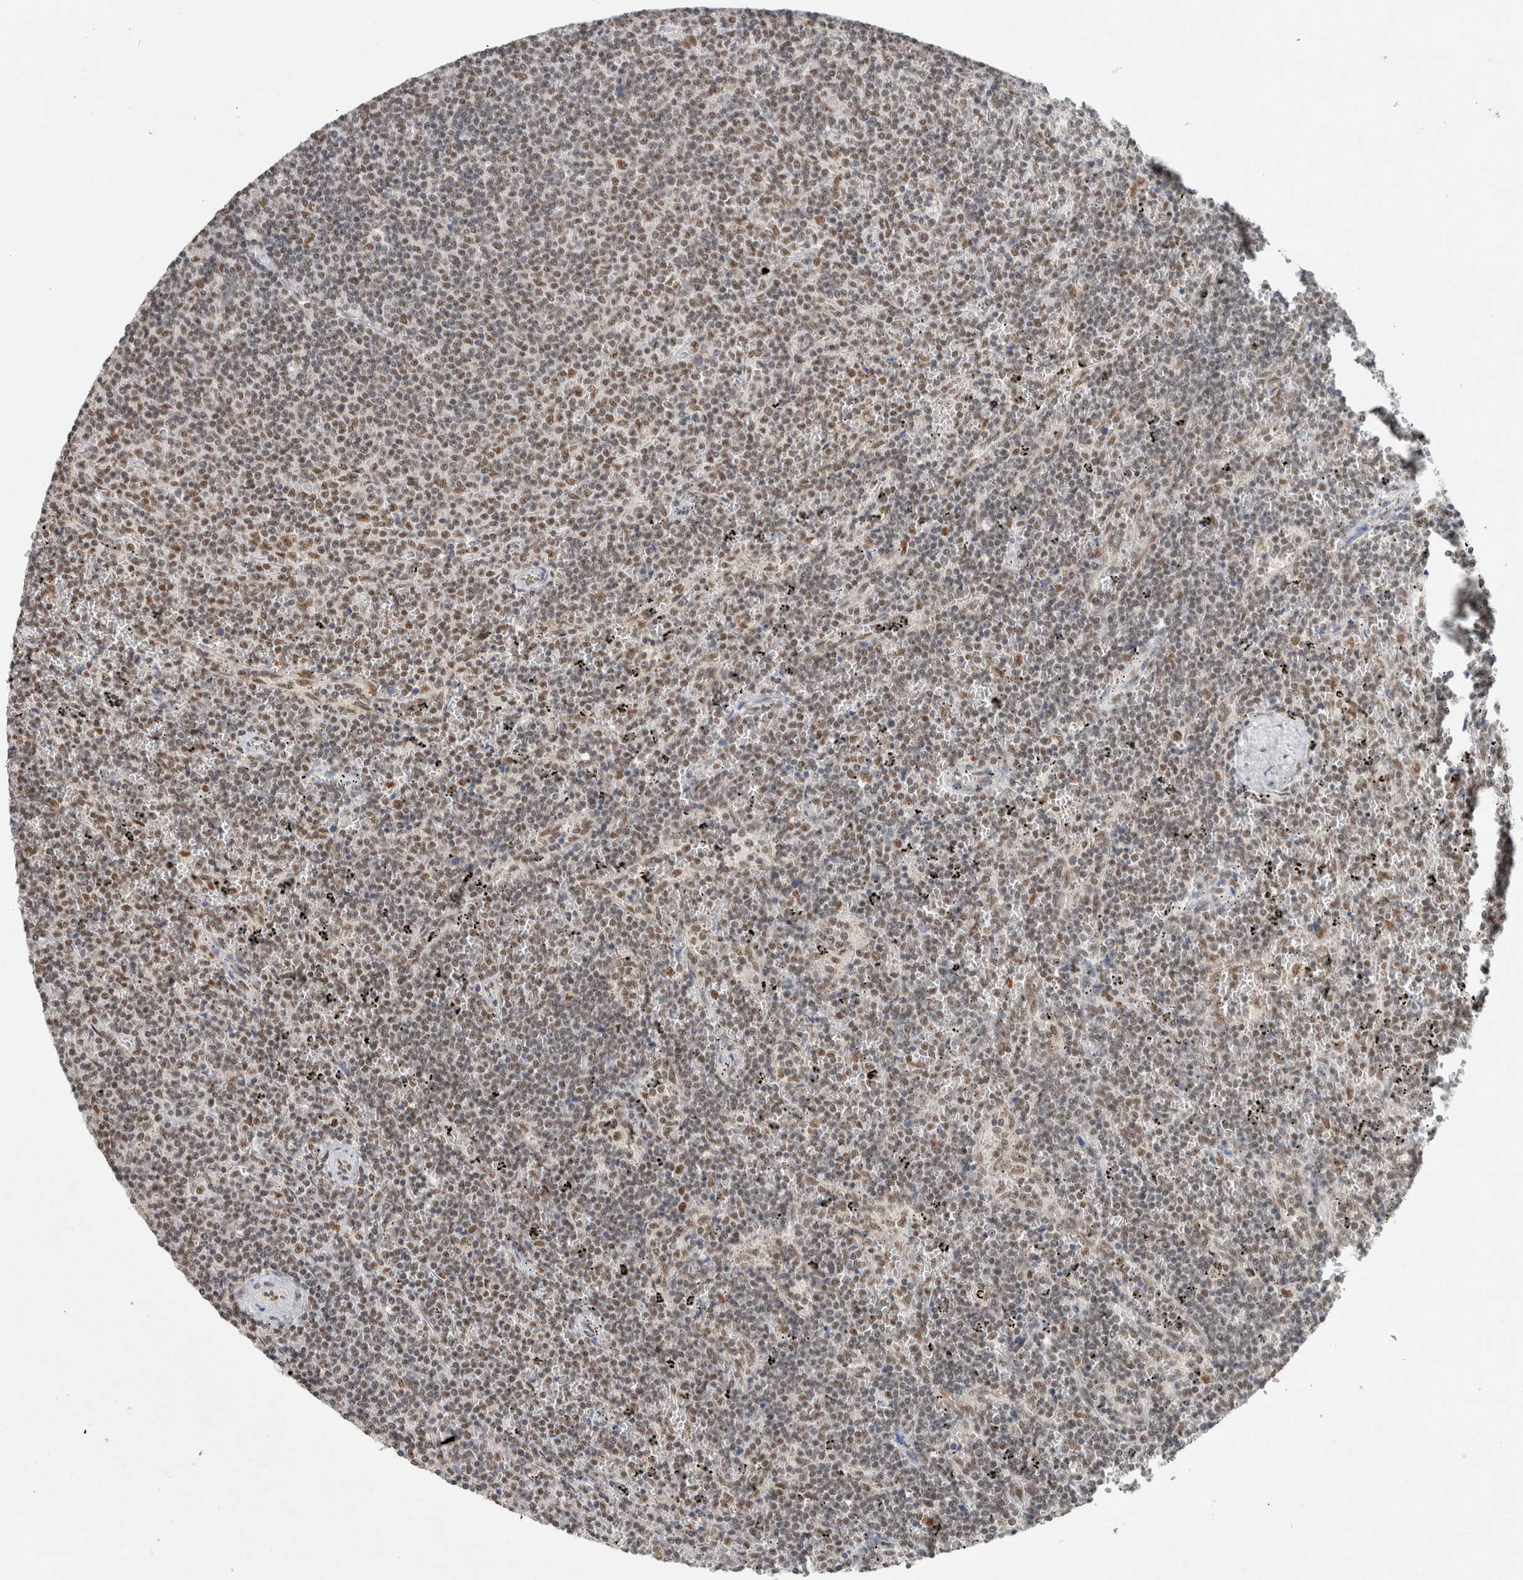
{"staining": {"intensity": "moderate", "quantity": ">75%", "location": "nuclear"}, "tissue": "lymphoma", "cell_type": "Tumor cells", "image_type": "cancer", "snomed": [{"axis": "morphology", "description": "Malignant lymphoma, non-Hodgkin's type, Low grade"}, {"axis": "topography", "description": "Spleen"}], "caption": "IHC of low-grade malignant lymphoma, non-Hodgkin's type shows medium levels of moderate nuclear expression in approximately >75% of tumor cells.", "gene": "DDX42", "patient": {"sex": "female", "age": 50}}